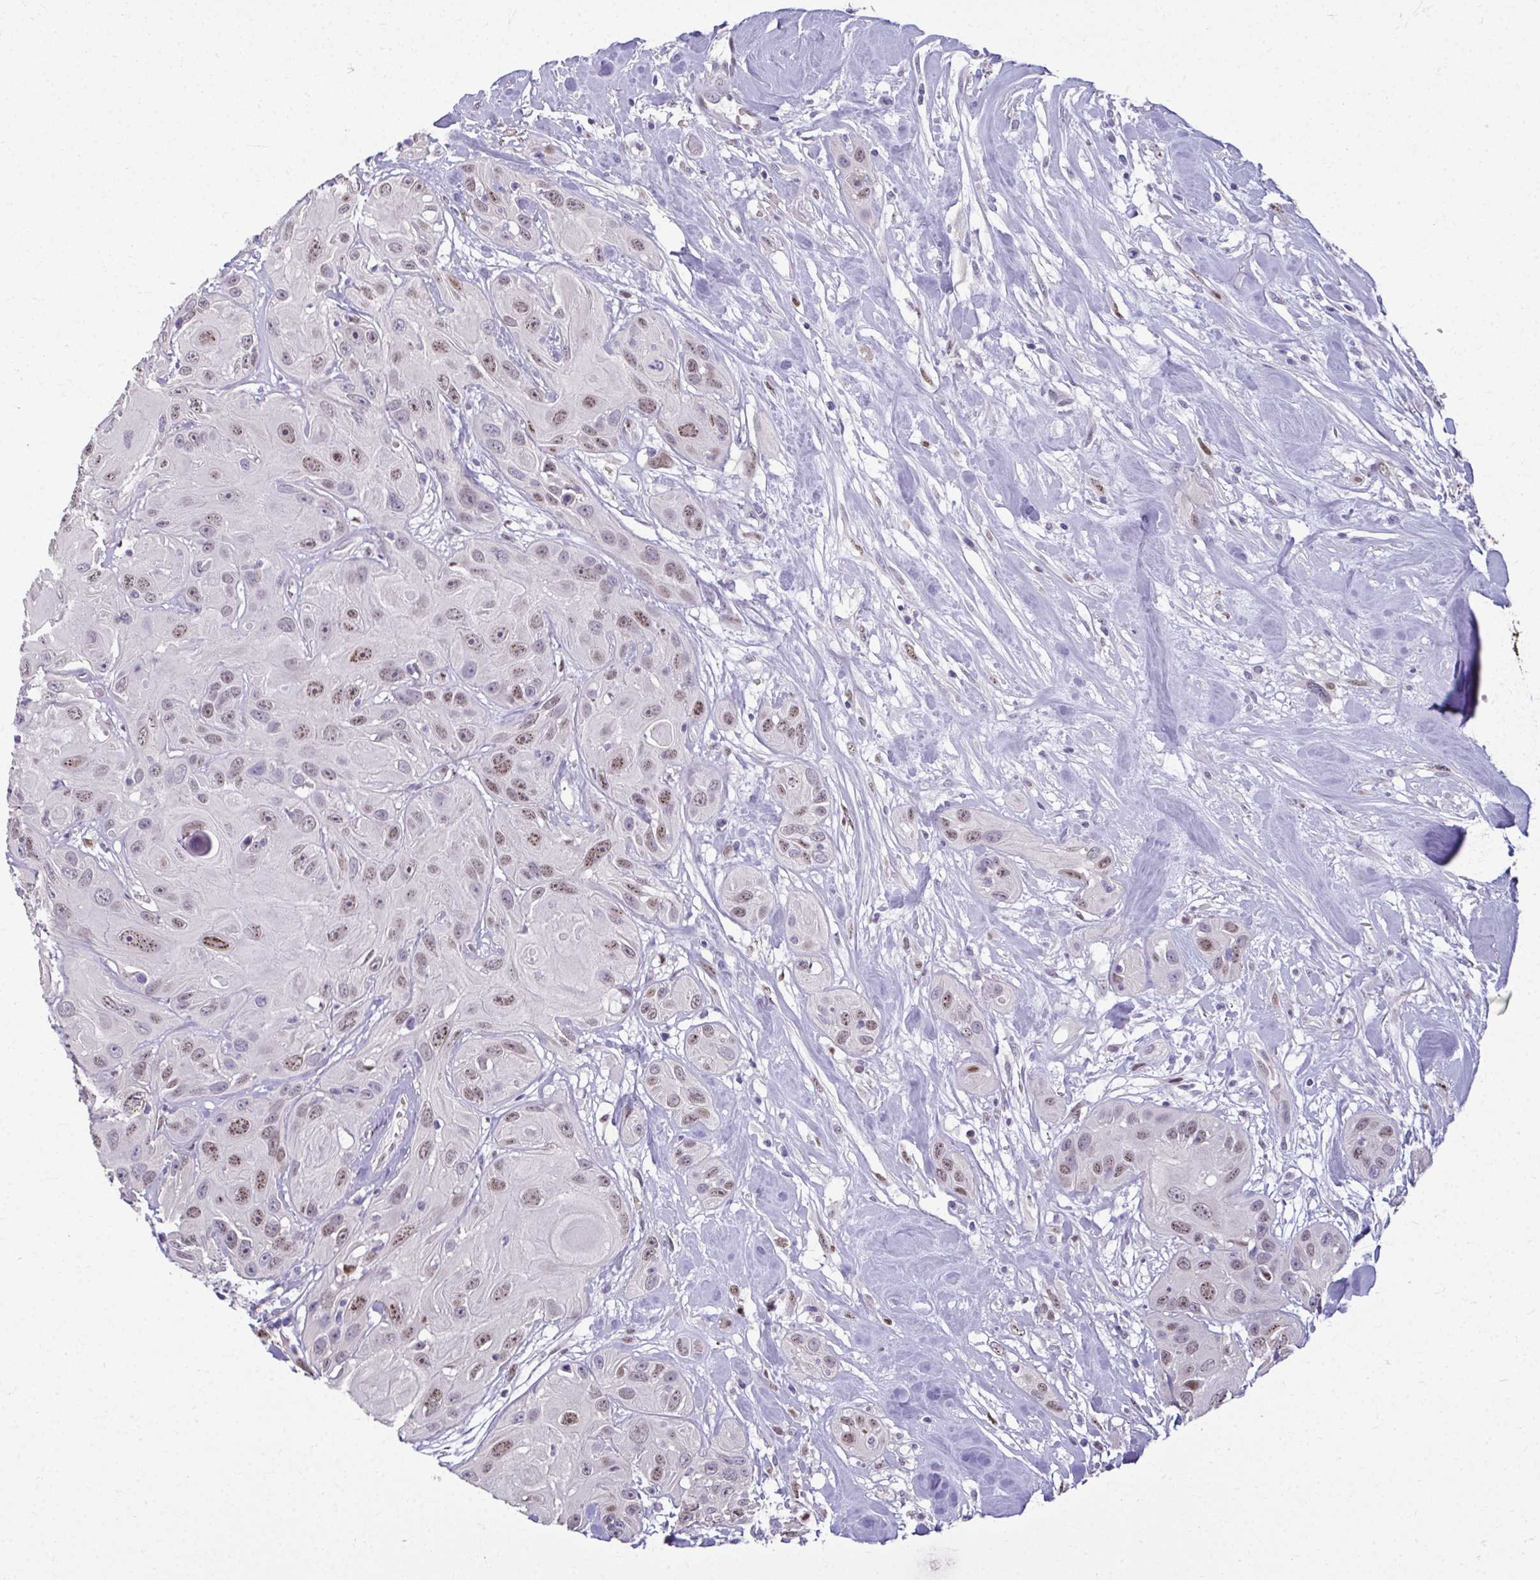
{"staining": {"intensity": "moderate", "quantity": "25%-75%", "location": "nuclear"}, "tissue": "head and neck cancer", "cell_type": "Tumor cells", "image_type": "cancer", "snomed": [{"axis": "morphology", "description": "Squamous cell carcinoma, NOS"}, {"axis": "topography", "description": "Oral tissue"}, {"axis": "topography", "description": "Head-Neck"}], "caption": "A micrograph of head and neck squamous cell carcinoma stained for a protein reveals moderate nuclear brown staining in tumor cells.", "gene": "ODF1", "patient": {"sex": "male", "age": 77}}